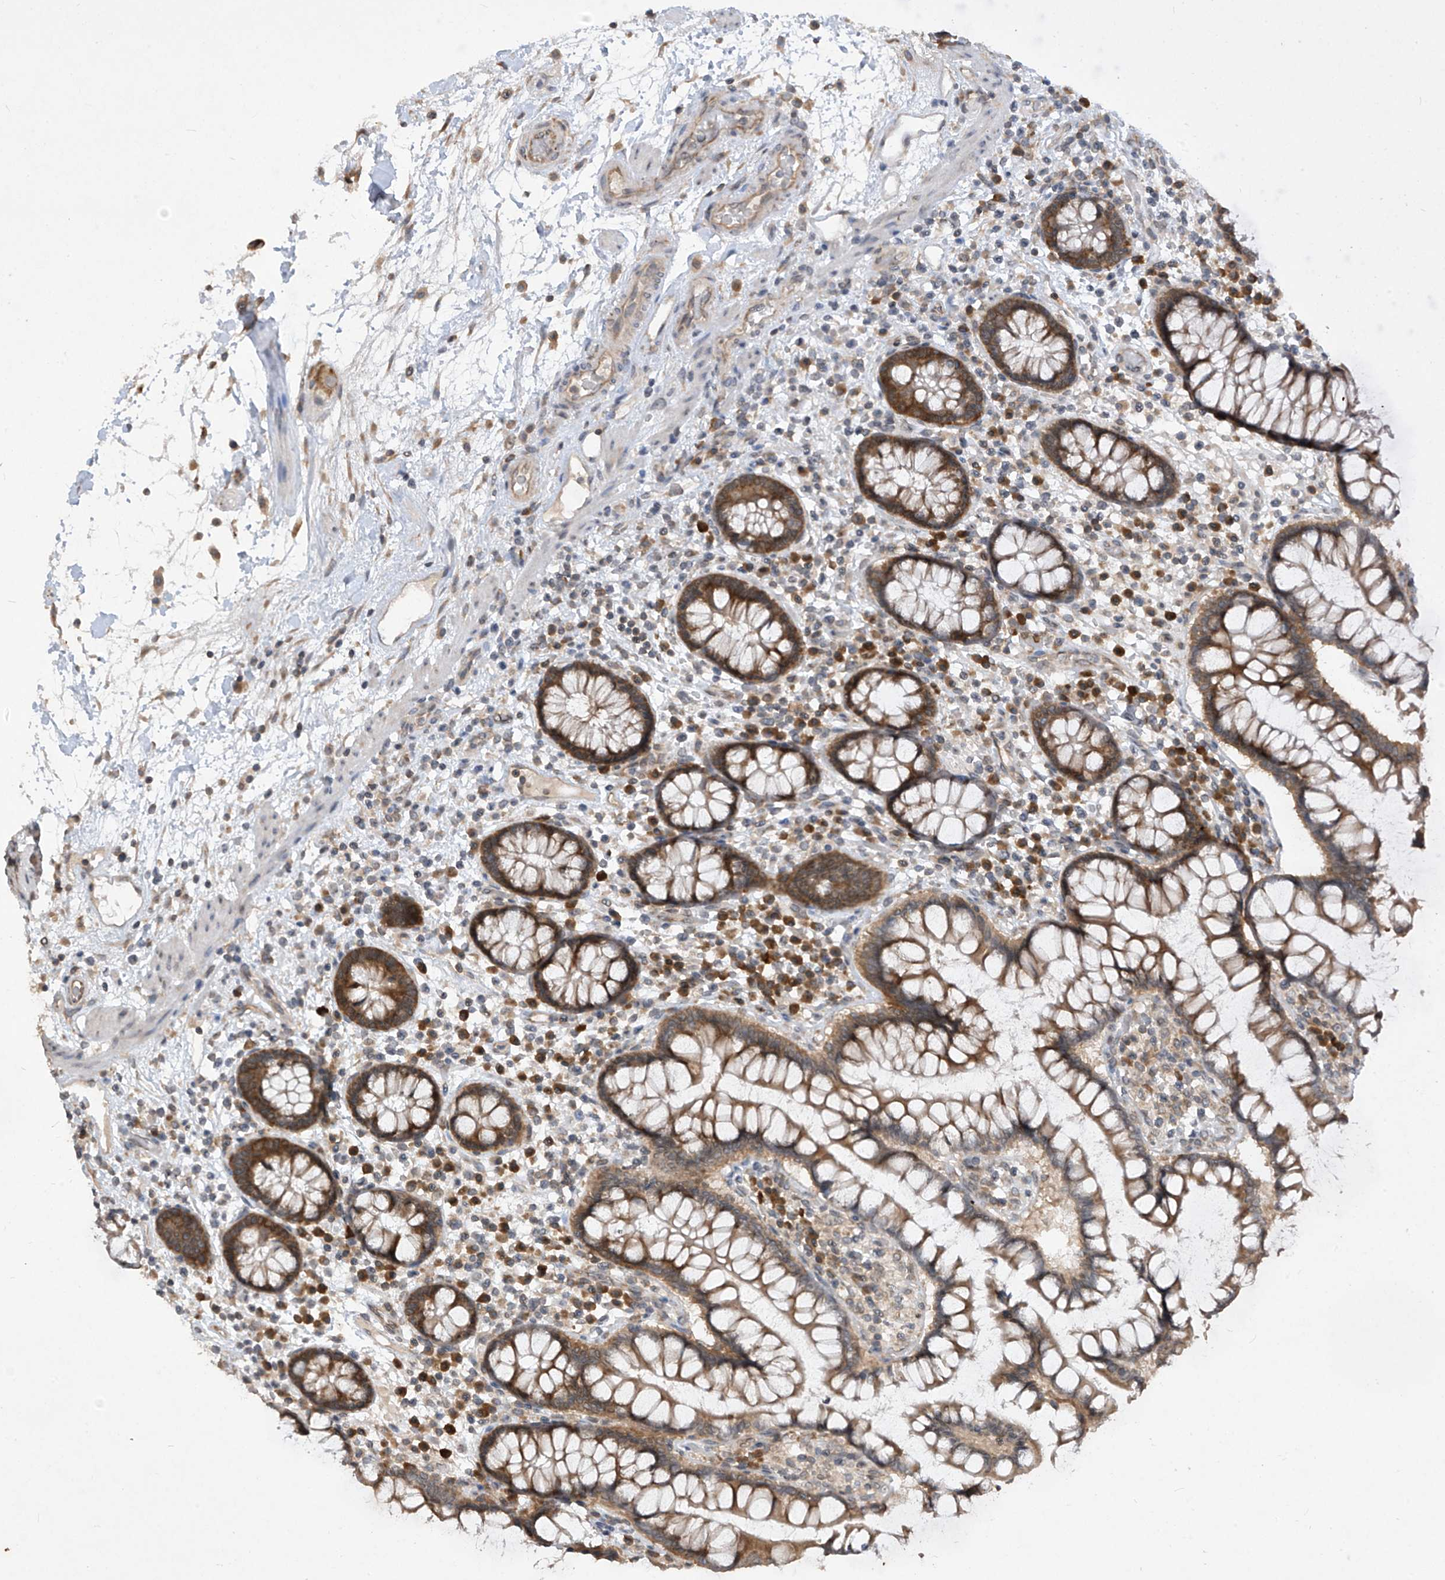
{"staining": {"intensity": "moderate", "quantity": "25%-75%", "location": "cytoplasmic/membranous"}, "tissue": "colon", "cell_type": "Endothelial cells", "image_type": "normal", "snomed": [{"axis": "morphology", "description": "Normal tissue, NOS"}, {"axis": "topography", "description": "Colon"}], "caption": "This image reveals immunohistochemistry staining of benign human colon, with medium moderate cytoplasmic/membranous expression in about 25%-75% of endothelial cells.", "gene": "RPL34", "patient": {"sex": "female", "age": 79}}